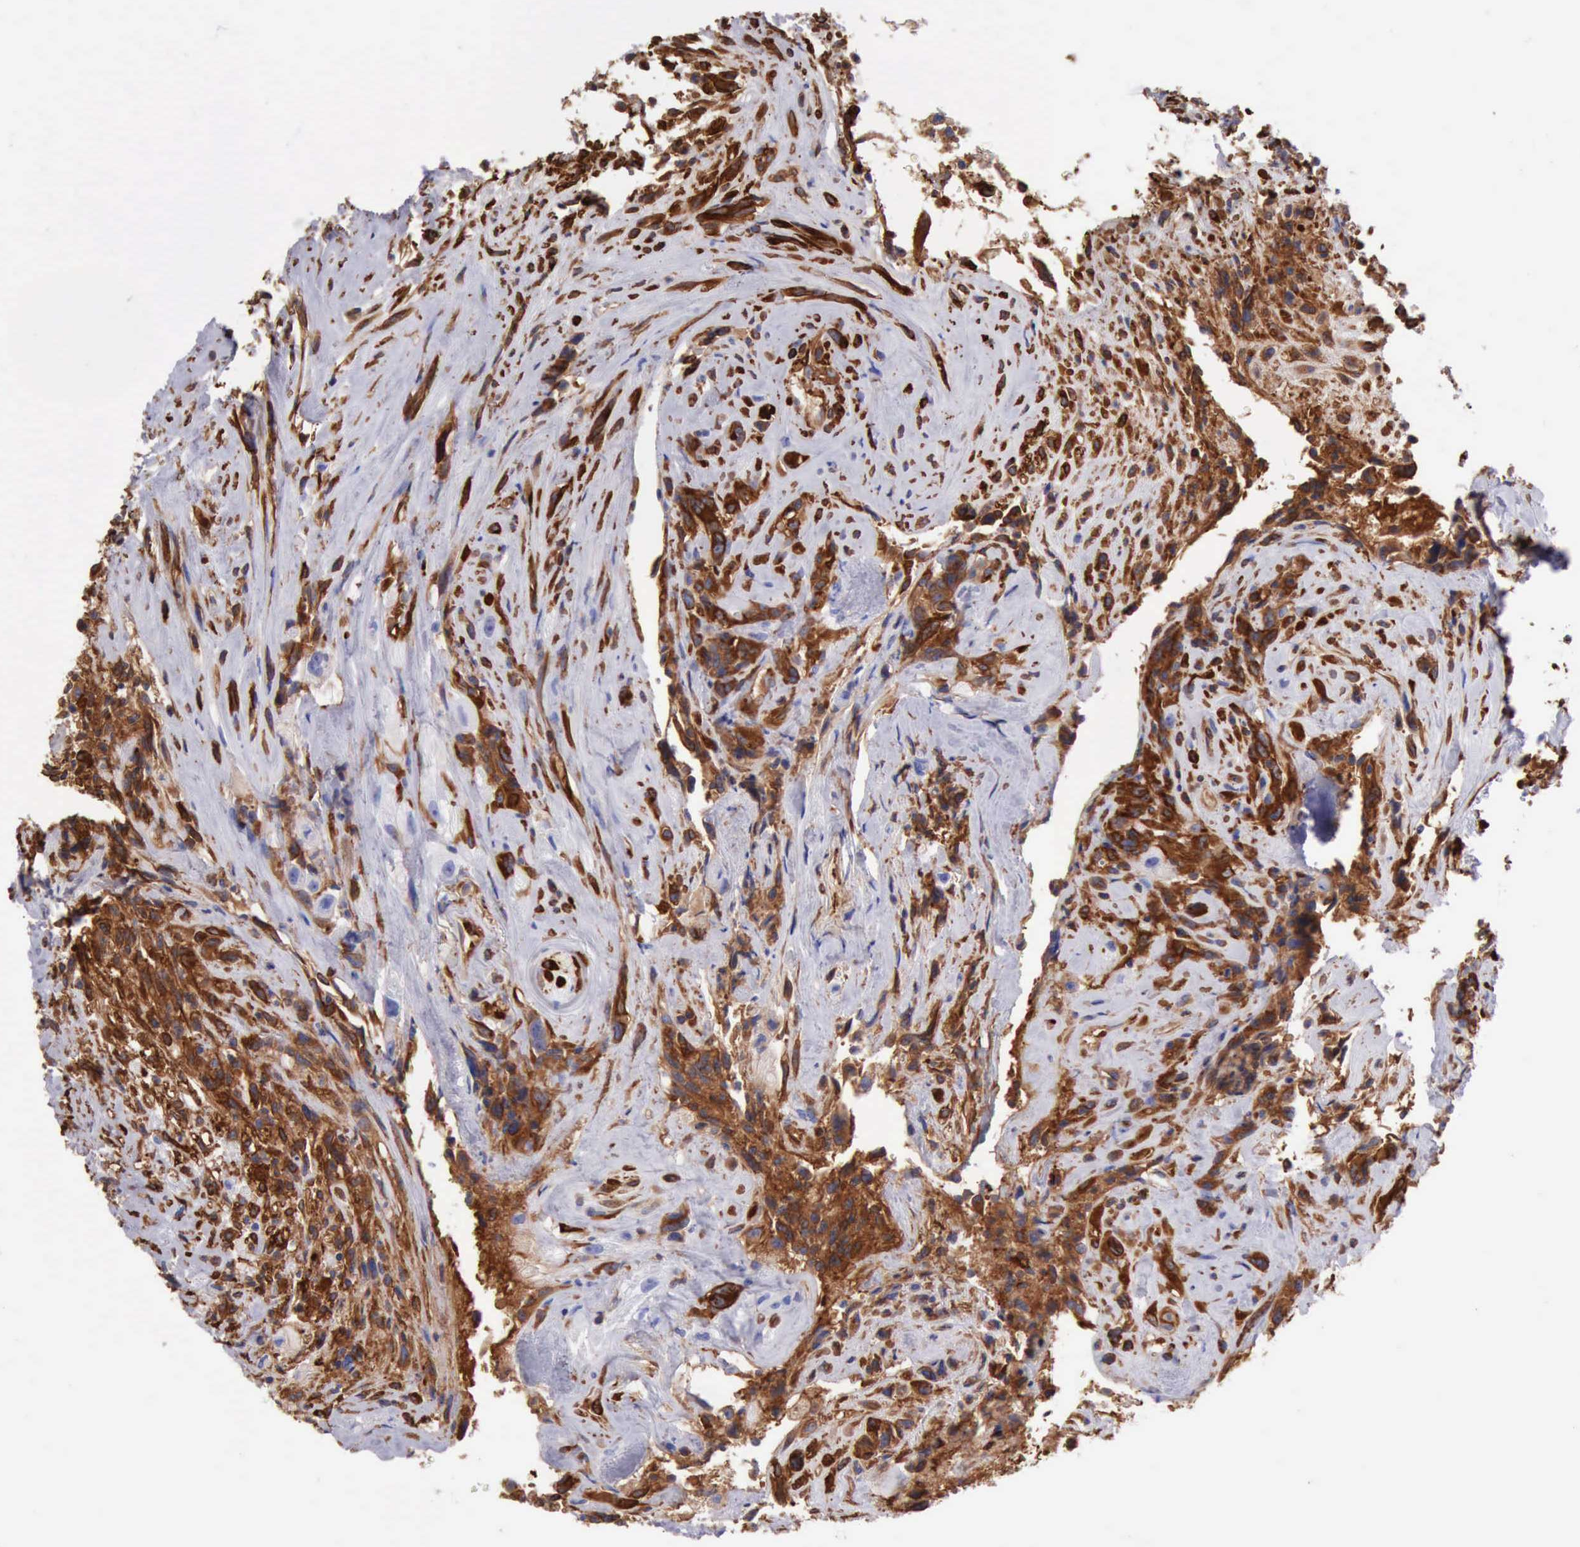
{"staining": {"intensity": "moderate", "quantity": ">75%", "location": "cytoplasmic/membranous"}, "tissue": "glioma", "cell_type": "Tumor cells", "image_type": "cancer", "snomed": [{"axis": "morphology", "description": "Glioma, malignant, High grade"}, {"axis": "topography", "description": "Brain"}], "caption": "Immunohistochemistry (IHC) of glioma demonstrates medium levels of moderate cytoplasmic/membranous expression in about >75% of tumor cells.", "gene": "FLNA", "patient": {"sex": "male", "age": 48}}